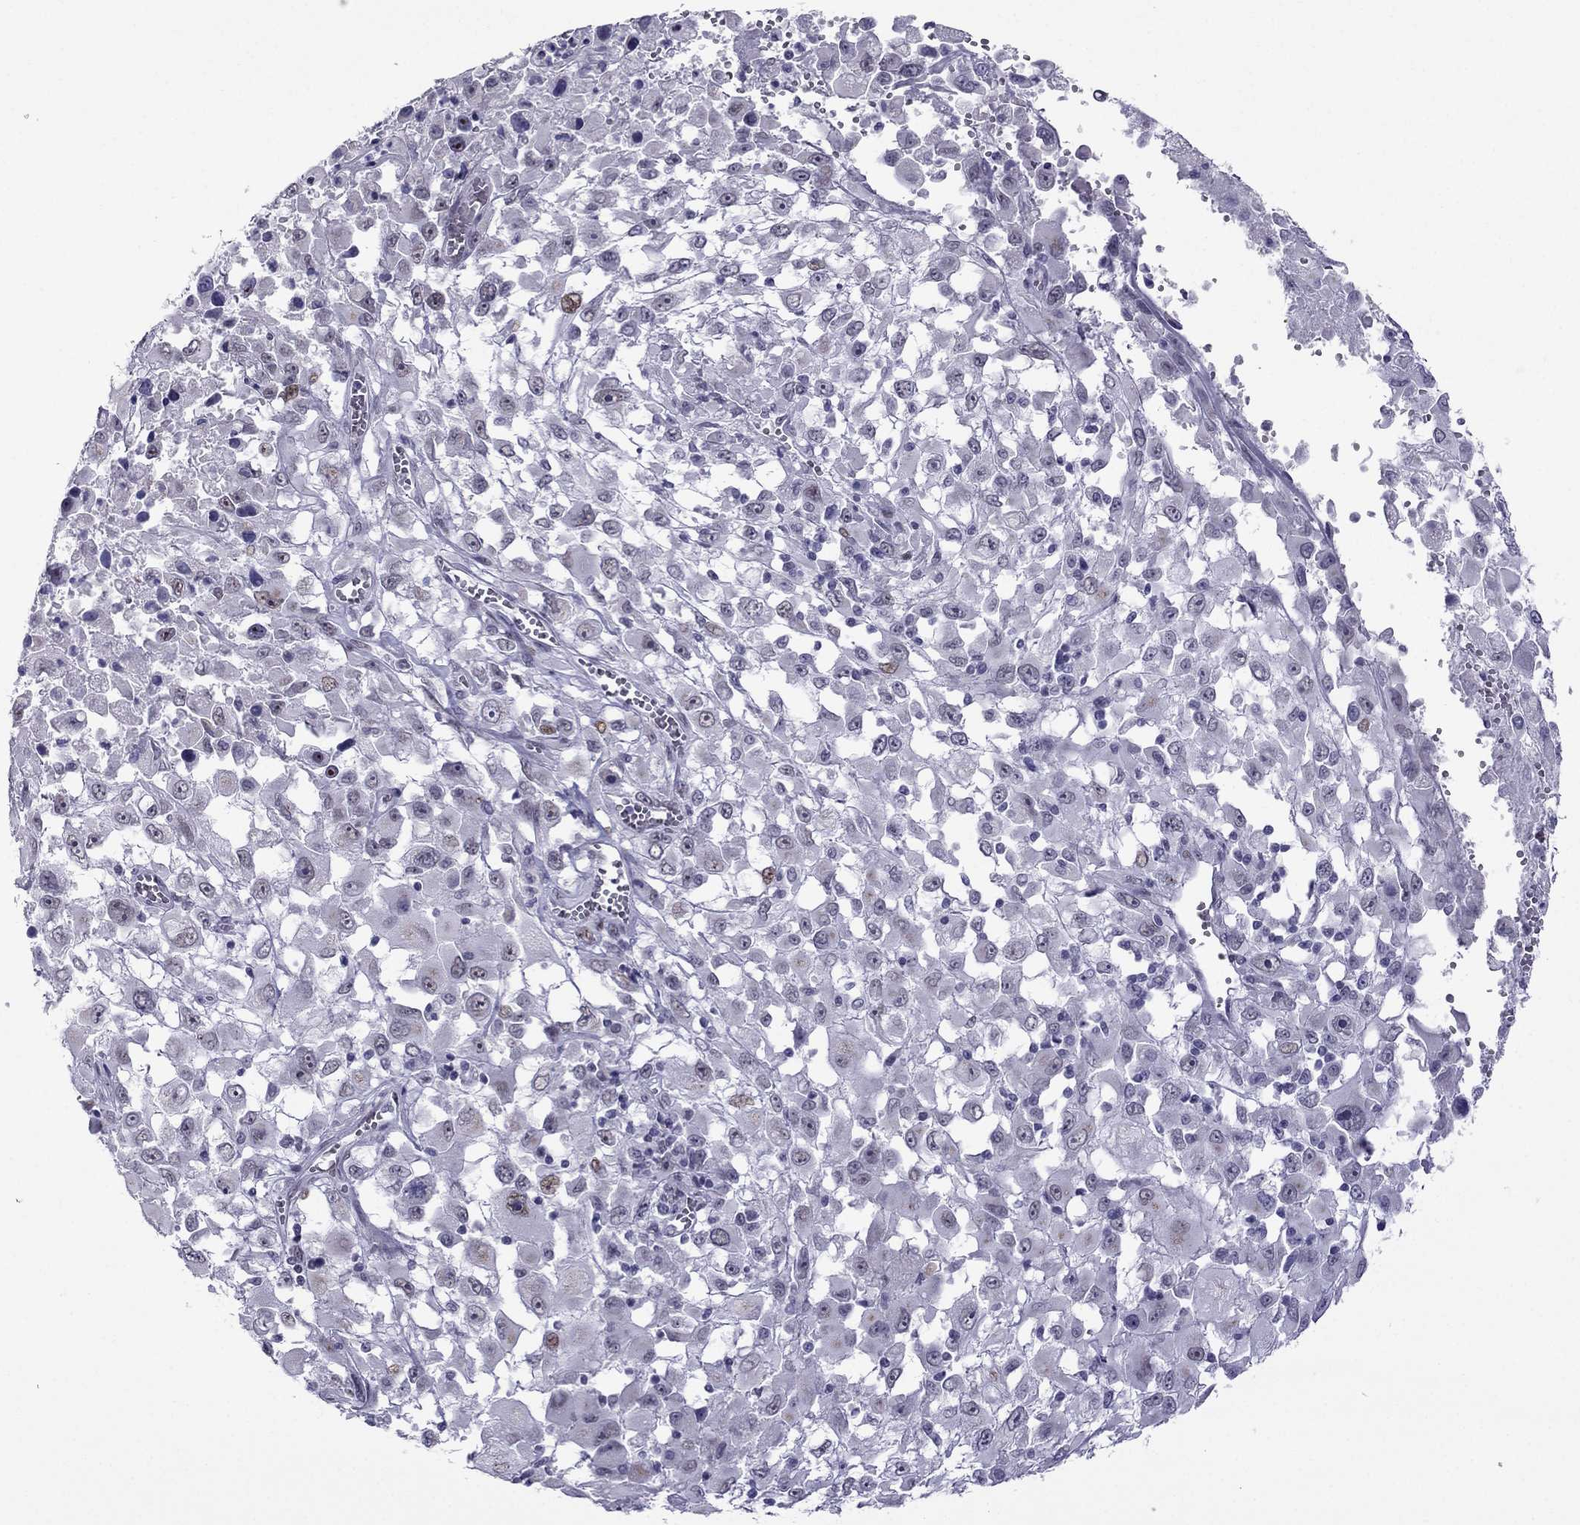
{"staining": {"intensity": "moderate", "quantity": "<25%", "location": "nuclear"}, "tissue": "melanoma", "cell_type": "Tumor cells", "image_type": "cancer", "snomed": [{"axis": "morphology", "description": "Malignant melanoma, Metastatic site"}, {"axis": "topography", "description": "Soft tissue"}], "caption": "DAB immunohistochemical staining of human malignant melanoma (metastatic site) displays moderate nuclear protein staining in about <25% of tumor cells.", "gene": "MYLK3", "patient": {"sex": "male", "age": 50}}